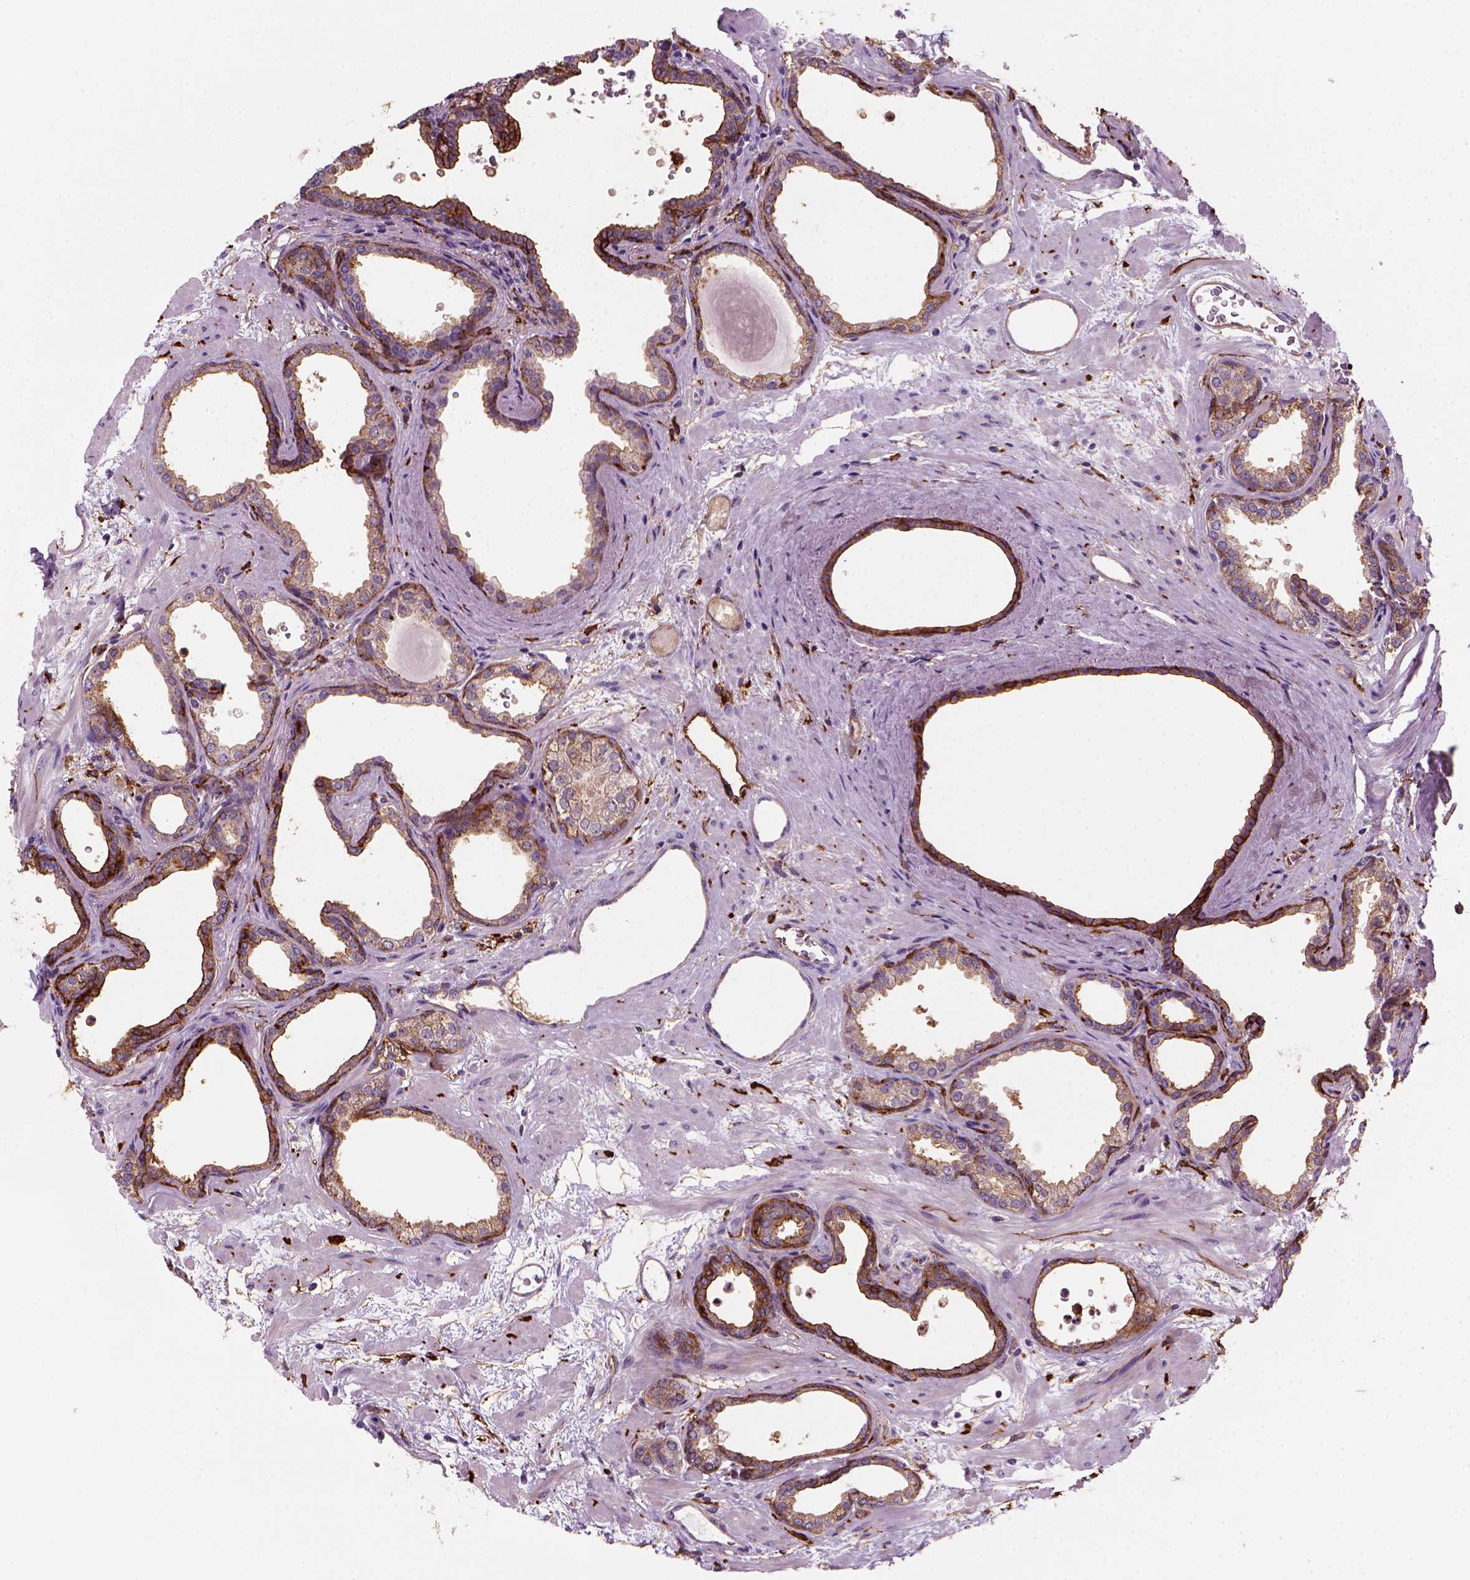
{"staining": {"intensity": "moderate", "quantity": "25%-75%", "location": "cytoplasmic/membranous"}, "tissue": "prostate", "cell_type": "Glandular cells", "image_type": "normal", "snomed": [{"axis": "morphology", "description": "Normal tissue, NOS"}, {"axis": "topography", "description": "Prostate"}], "caption": "Benign prostate shows moderate cytoplasmic/membranous staining in about 25%-75% of glandular cells, visualized by immunohistochemistry.", "gene": "MARCKS", "patient": {"sex": "male", "age": 37}}